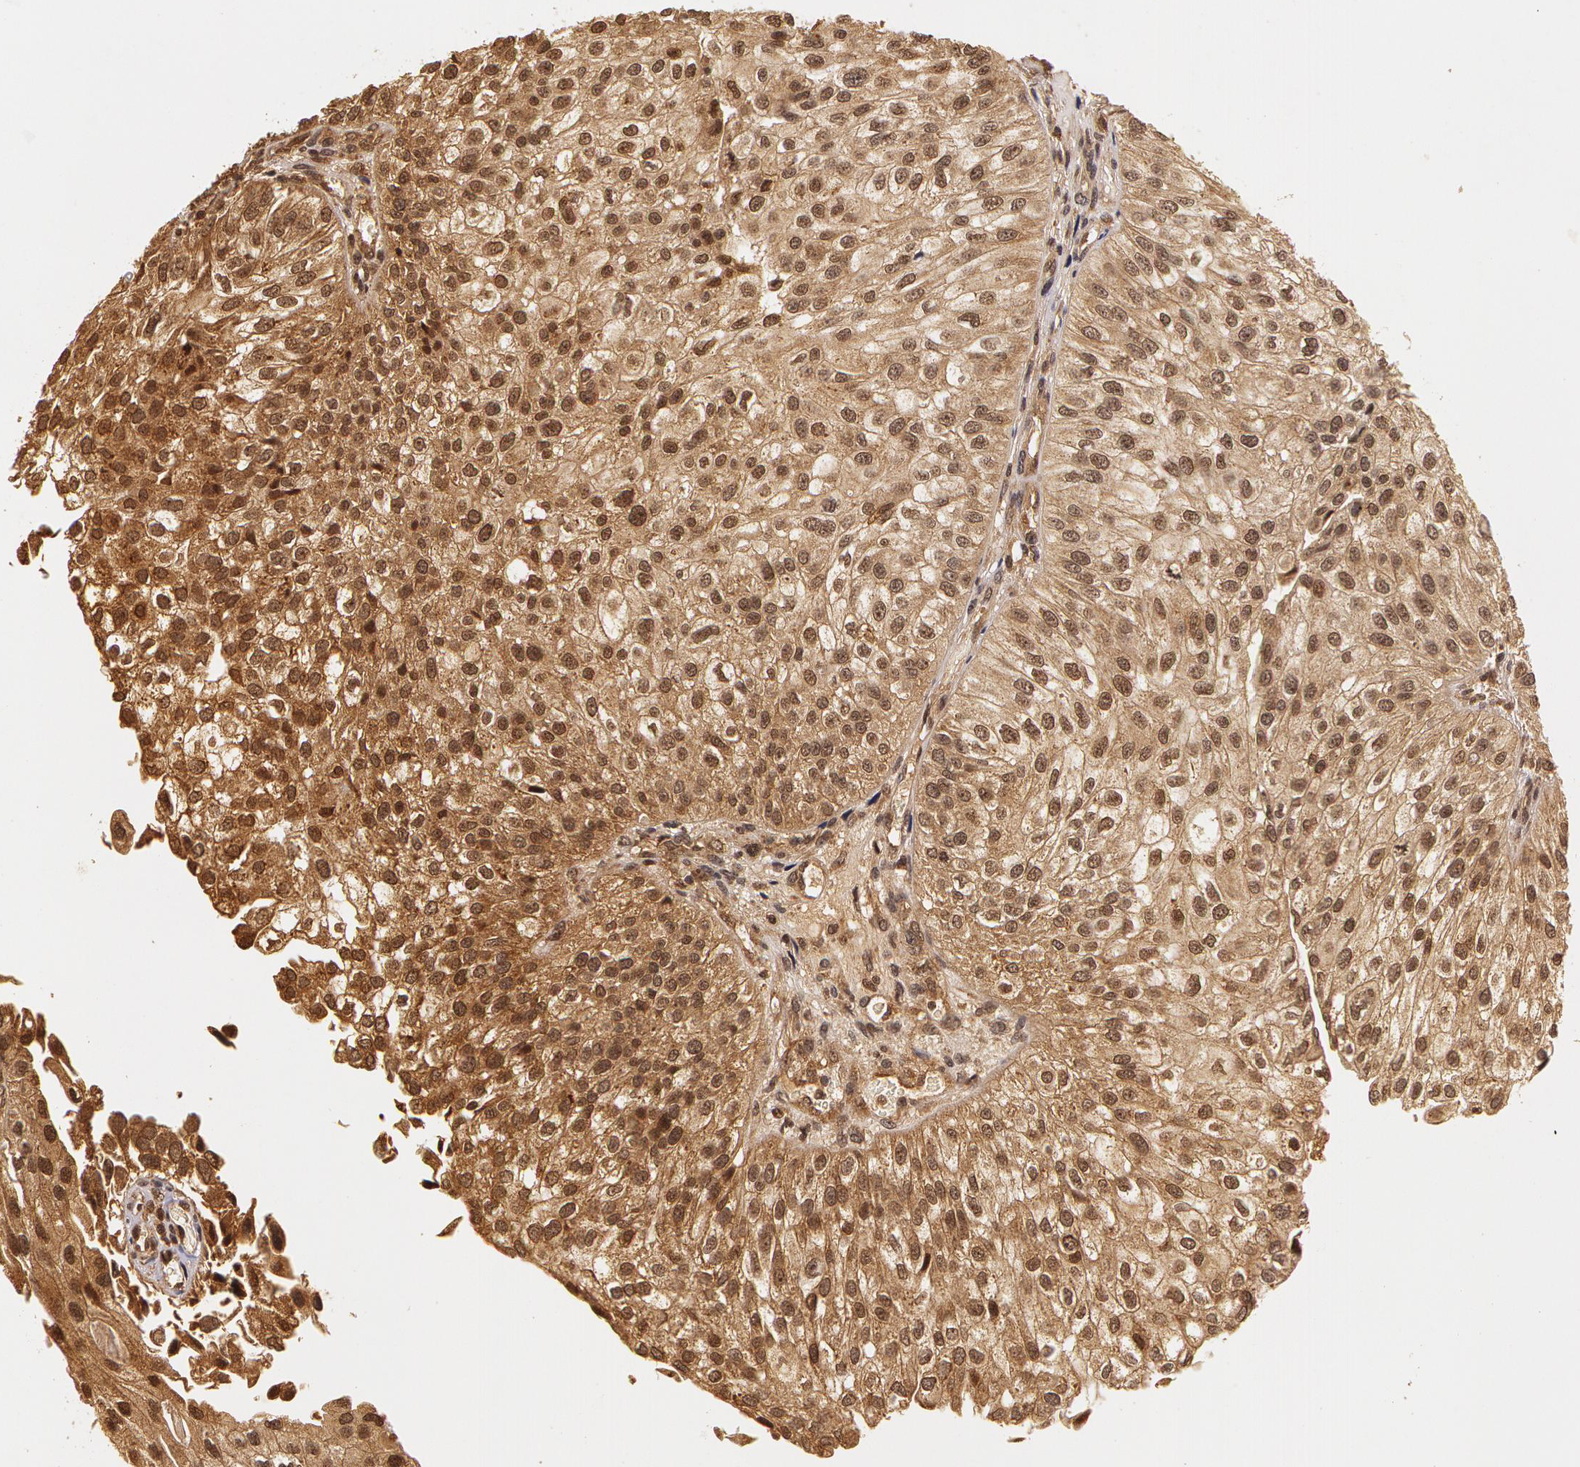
{"staining": {"intensity": "moderate", "quantity": ">75%", "location": "cytoplasmic/membranous"}, "tissue": "urothelial cancer", "cell_type": "Tumor cells", "image_type": "cancer", "snomed": [{"axis": "morphology", "description": "Urothelial carcinoma, Low grade"}, {"axis": "topography", "description": "Urinary bladder"}], "caption": "Protein expression analysis of low-grade urothelial carcinoma shows moderate cytoplasmic/membranous positivity in approximately >75% of tumor cells.", "gene": "ASCC2", "patient": {"sex": "female", "age": 89}}